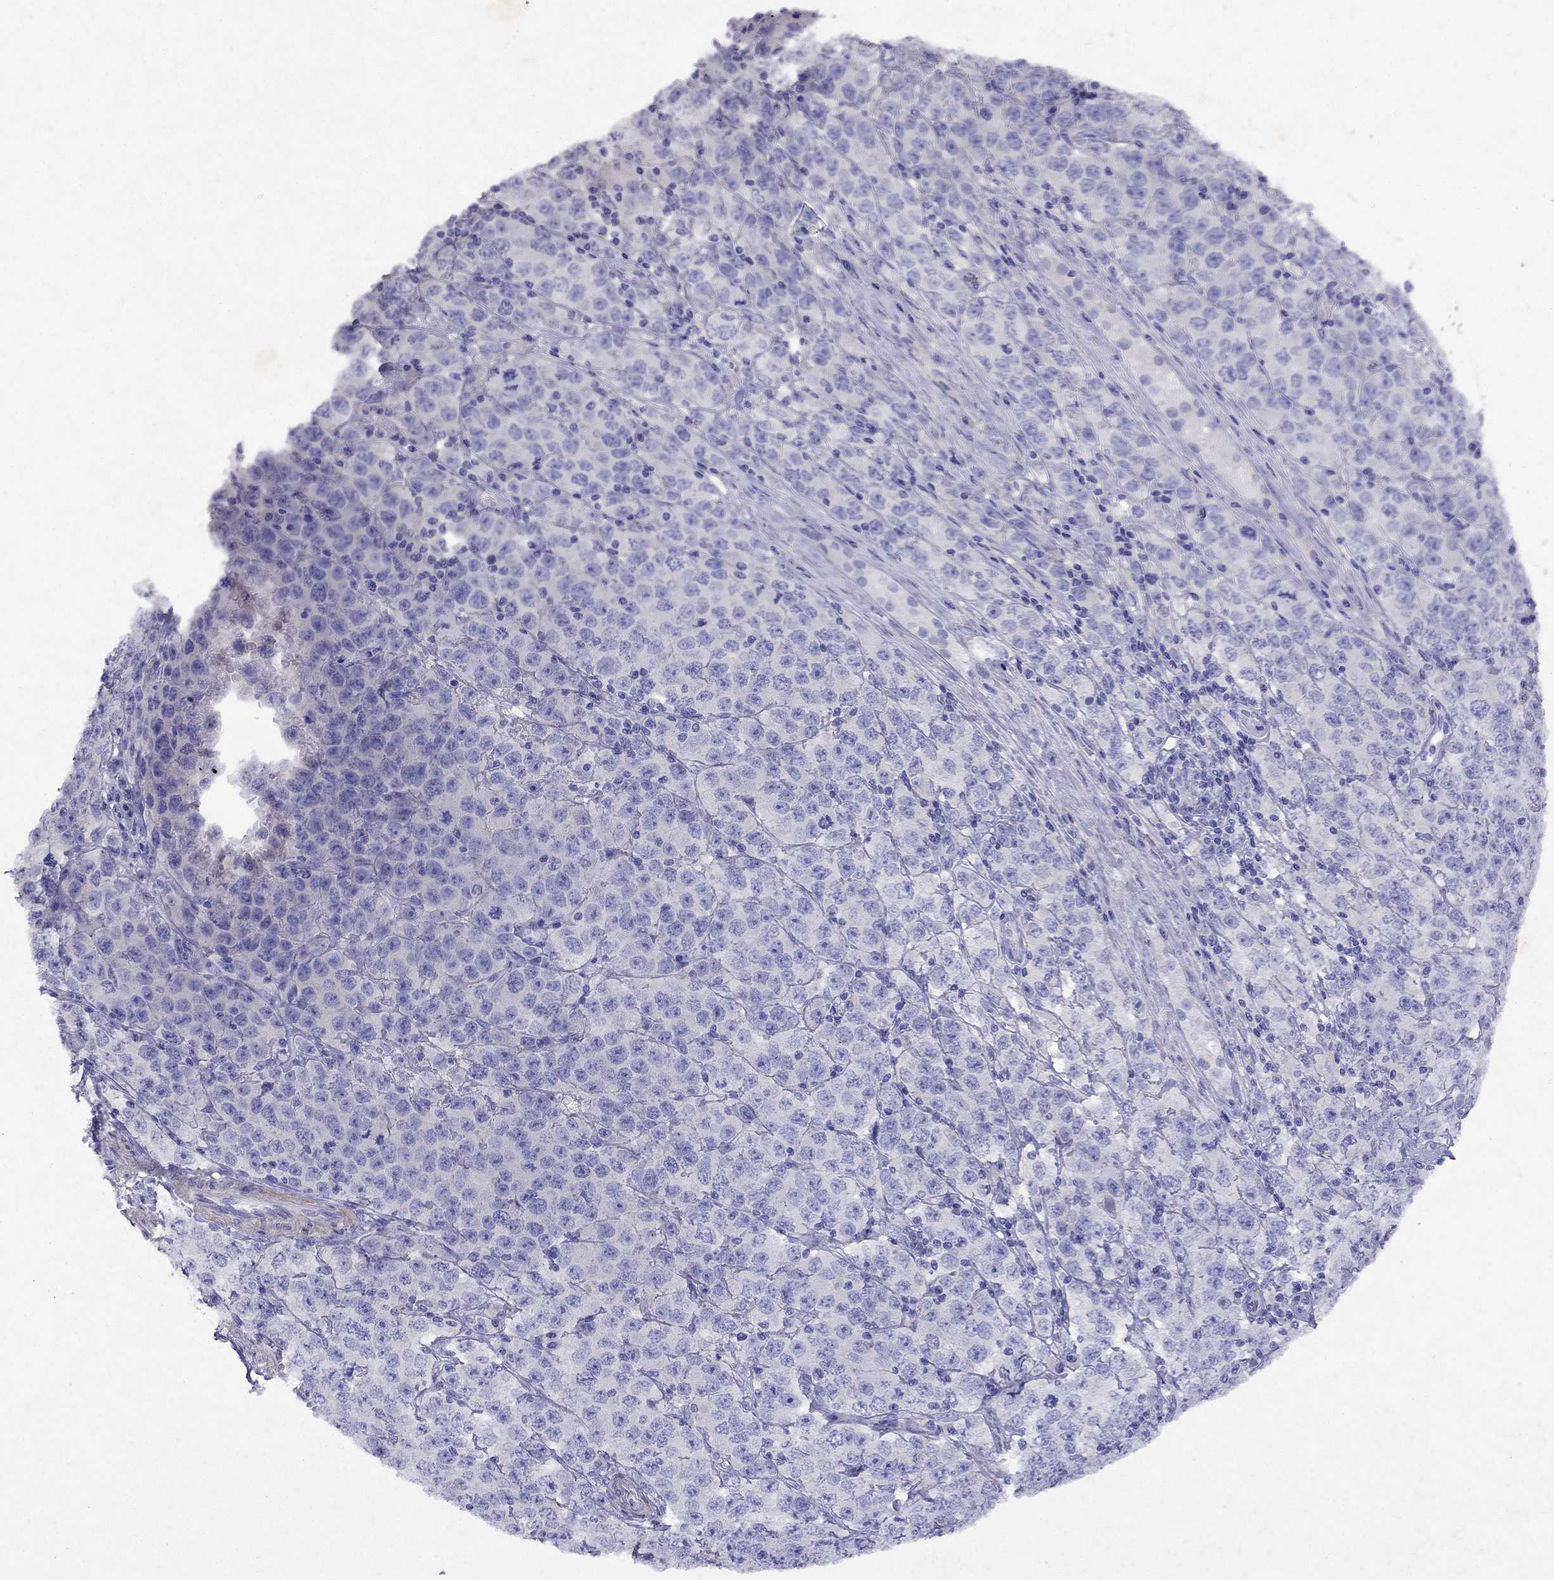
{"staining": {"intensity": "negative", "quantity": "none", "location": "none"}, "tissue": "testis cancer", "cell_type": "Tumor cells", "image_type": "cancer", "snomed": [{"axis": "morphology", "description": "Seminoma, NOS"}, {"axis": "topography", "description": "Testis"}], "caption": "The IHC micrograph has no significant positivity in tumor cells of seminoma (testis) tissue. (IHC, brightfield microscopy, high magnification).", "gene": "GNAT3", "patient": {"sex": "male", "age": 52}}